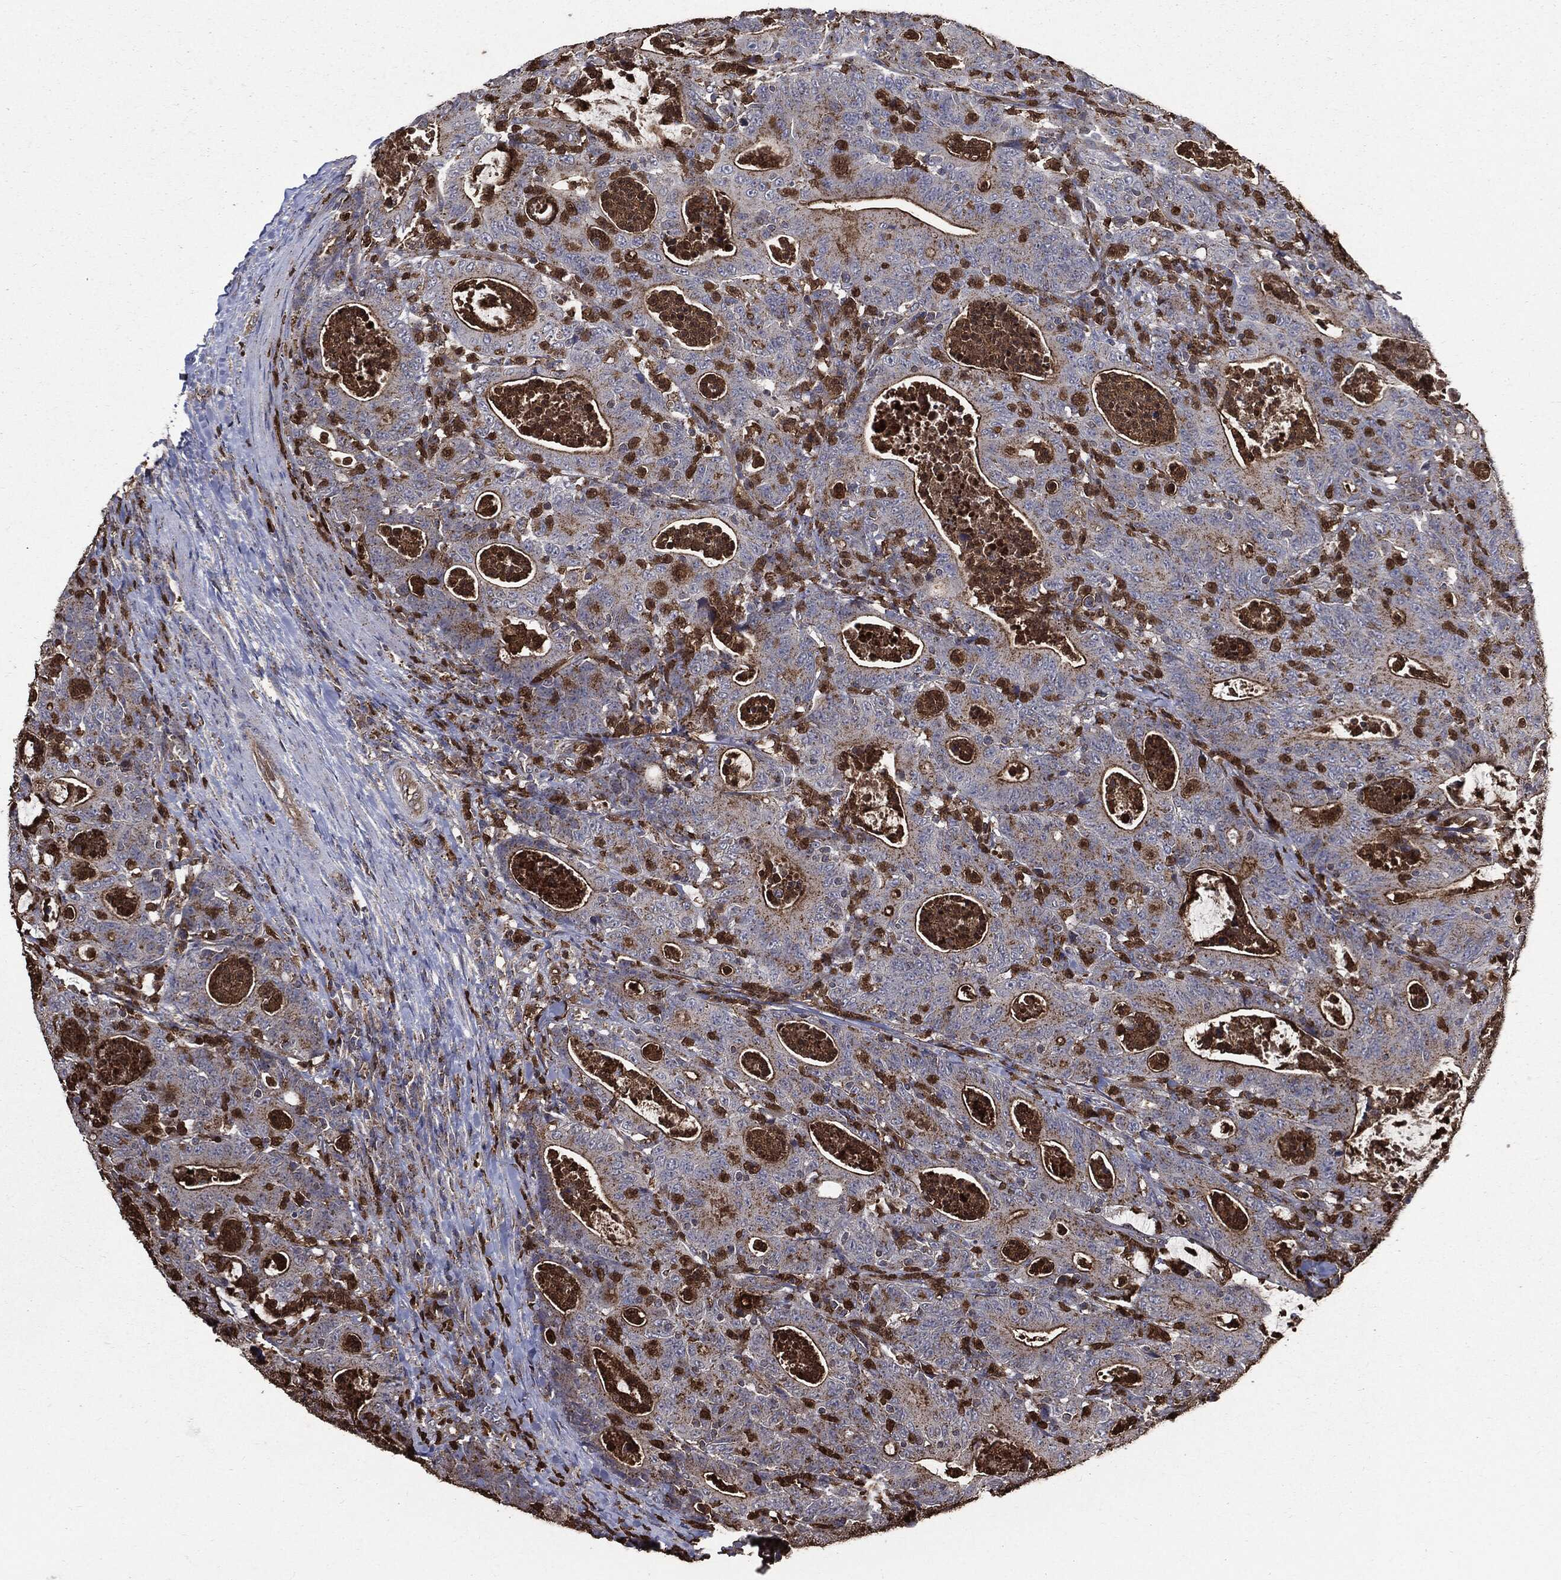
{"staining": {"intensity": "strong", "quantity": ">75%", "location": "cytoplasmic/membranous"}, "tissue": "colorectal cancer", "cell_type": "Tumor cells", "image_type": "cancer", "snomed": [{"axis": "morphology", "description": "Adenocarcinoma, NOS"}, {"axis": "topography", "description": "Colon"}], "caption": "Immunohistochemical staining of human colorectal adenocarcinoma reveals high levels of strong cytoplasmic/membranous protein expression in about >75% of tumor cells. The protein is stained brown, and the nuclei are stained in blue (DAB IHC with brightfield microscopy, high magnification).", "gene": "PDCD6IP", "patient": {"sex": "male", "age": 70}}